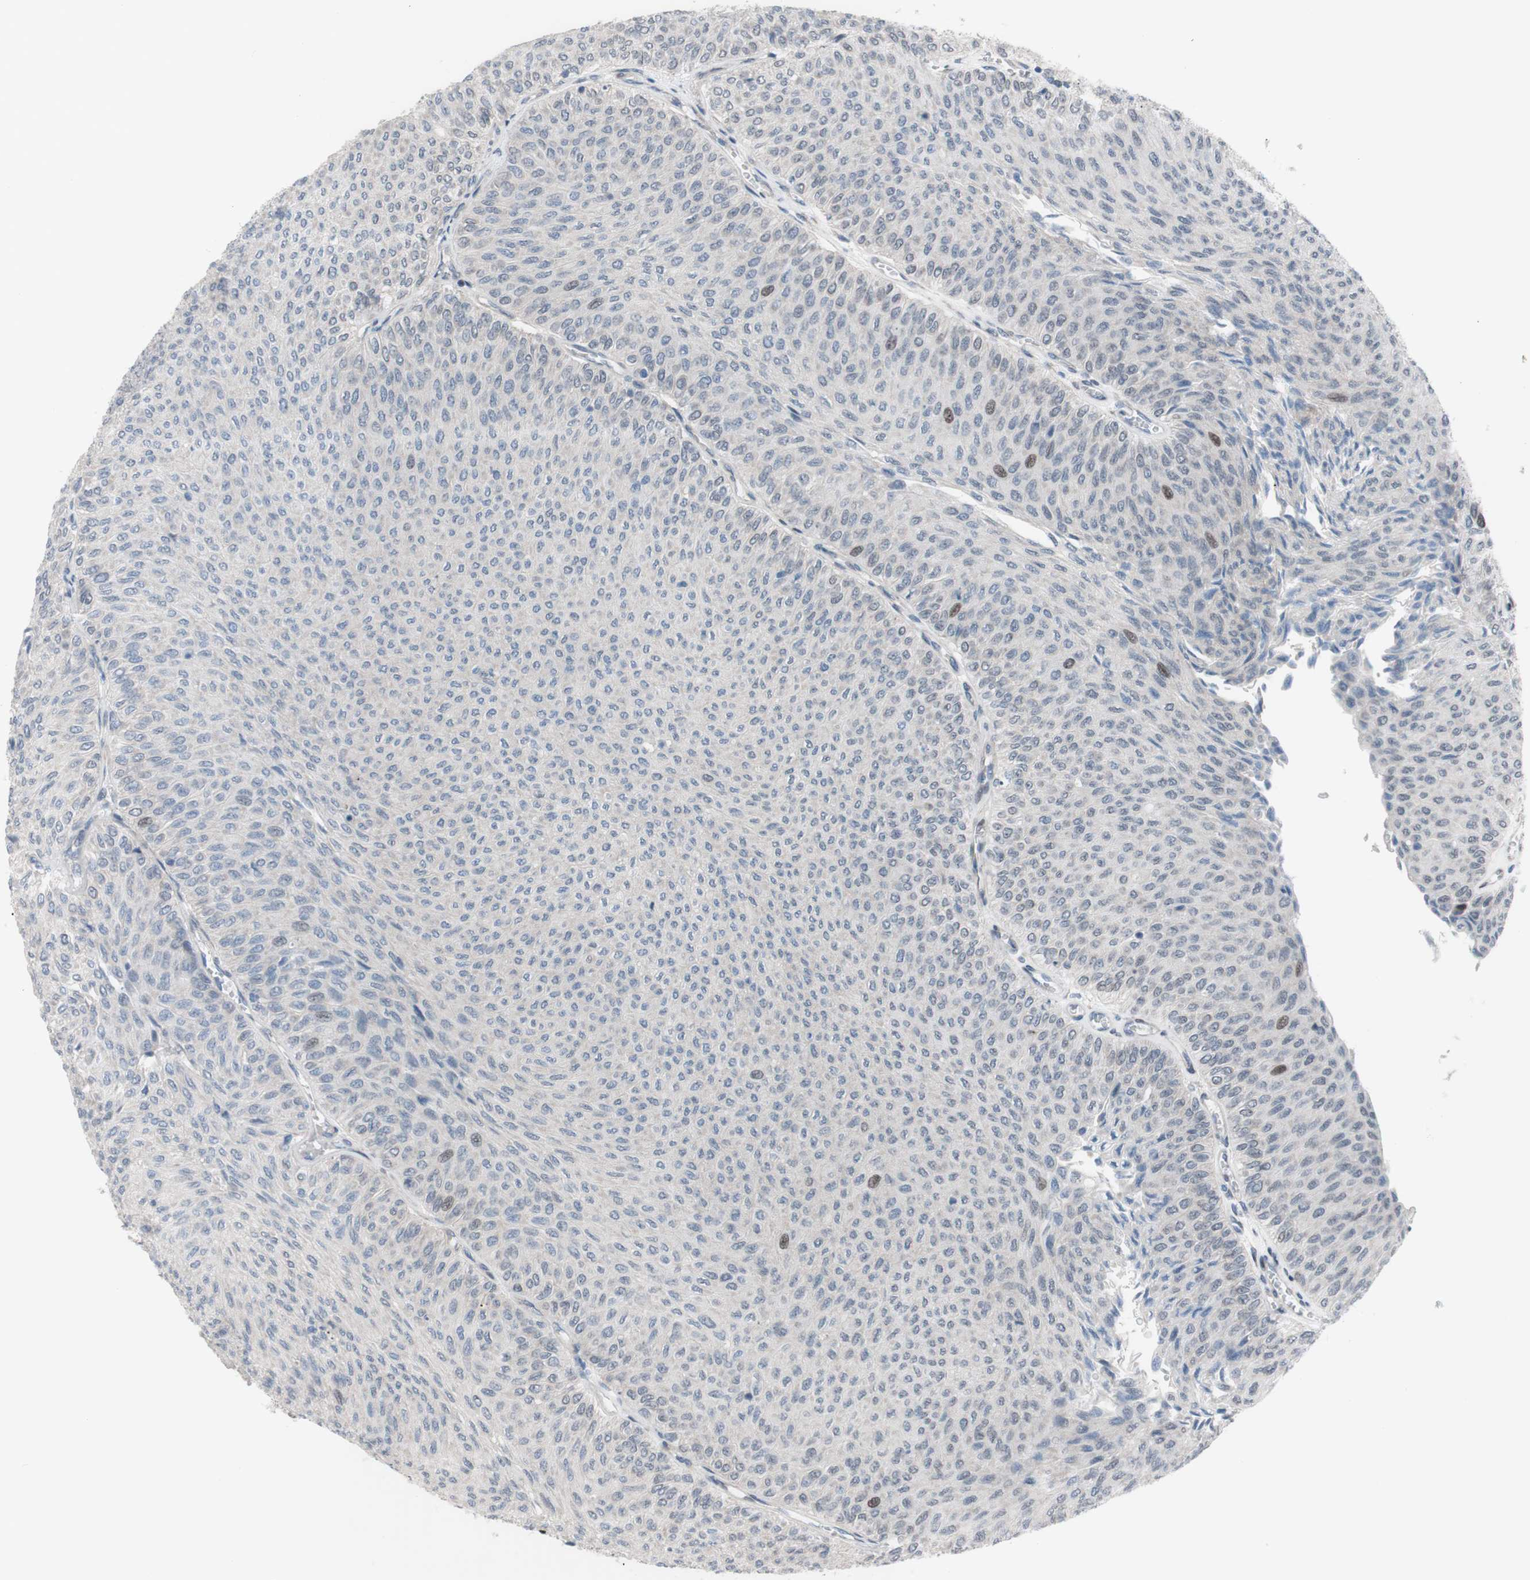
{"staining": {"intensity": "weak", "quantity": "<25%", "location": "nuclear"}, "tissue": "urothelial cancer", "cell_type": "Tumor cells", "image_type": "cancer", "snomed": [{"axis": "morphology", "description": "Urothelial carcinoma, Low grade"}, {"axis": "topography", "description": "Urinary bladder"}], "caption": "Tumor cells show no significant expression in urothelial cancer.", "gene": "PHTF2", "patient": {"sex": "male", "age": 78}}